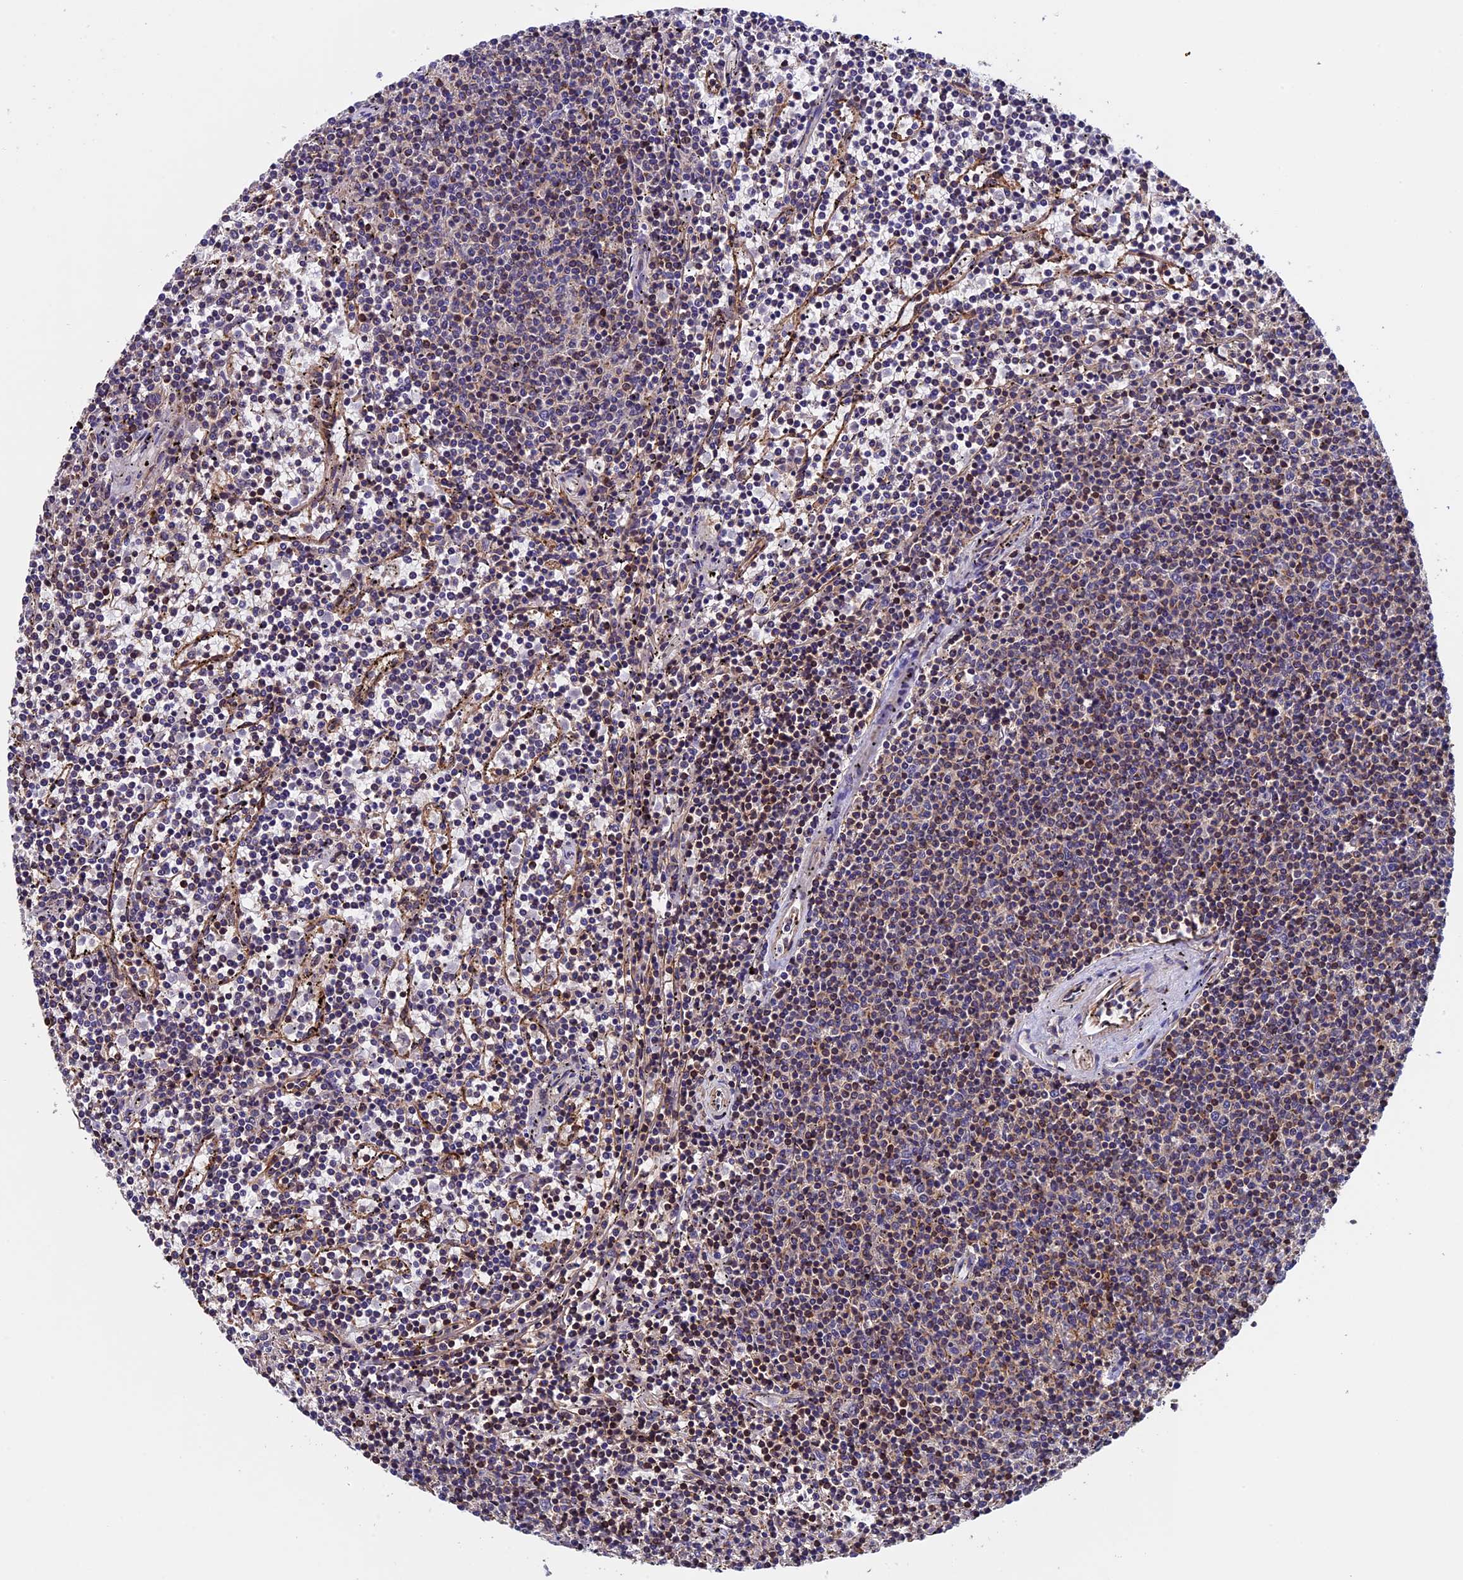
{"staining": {"intensity": "weak", "quantity": "25%-75%", "location": "cytoplasmic/membranous"}, "tissue": "lymphoma", "cell_type": "Tumor cells", "image_type": "cancer", "snomed": [{"axis": "morphology", "description": "Malignant lymphoma, non-Hodgkin's type, Low grade"}, {"axis": "topography", "description": "Spleen"}], "caption": "A histopathology image showing weak cytoplasmic/membranous positivity in about 25%-75% of tumor cells in malignant lymphoma, non-Hodgkin's type (low-grade), as visualized by brown immunohistochemical staining.", "gene": "SLC9A5", "patient": {"sex": "female", "age": 50}}